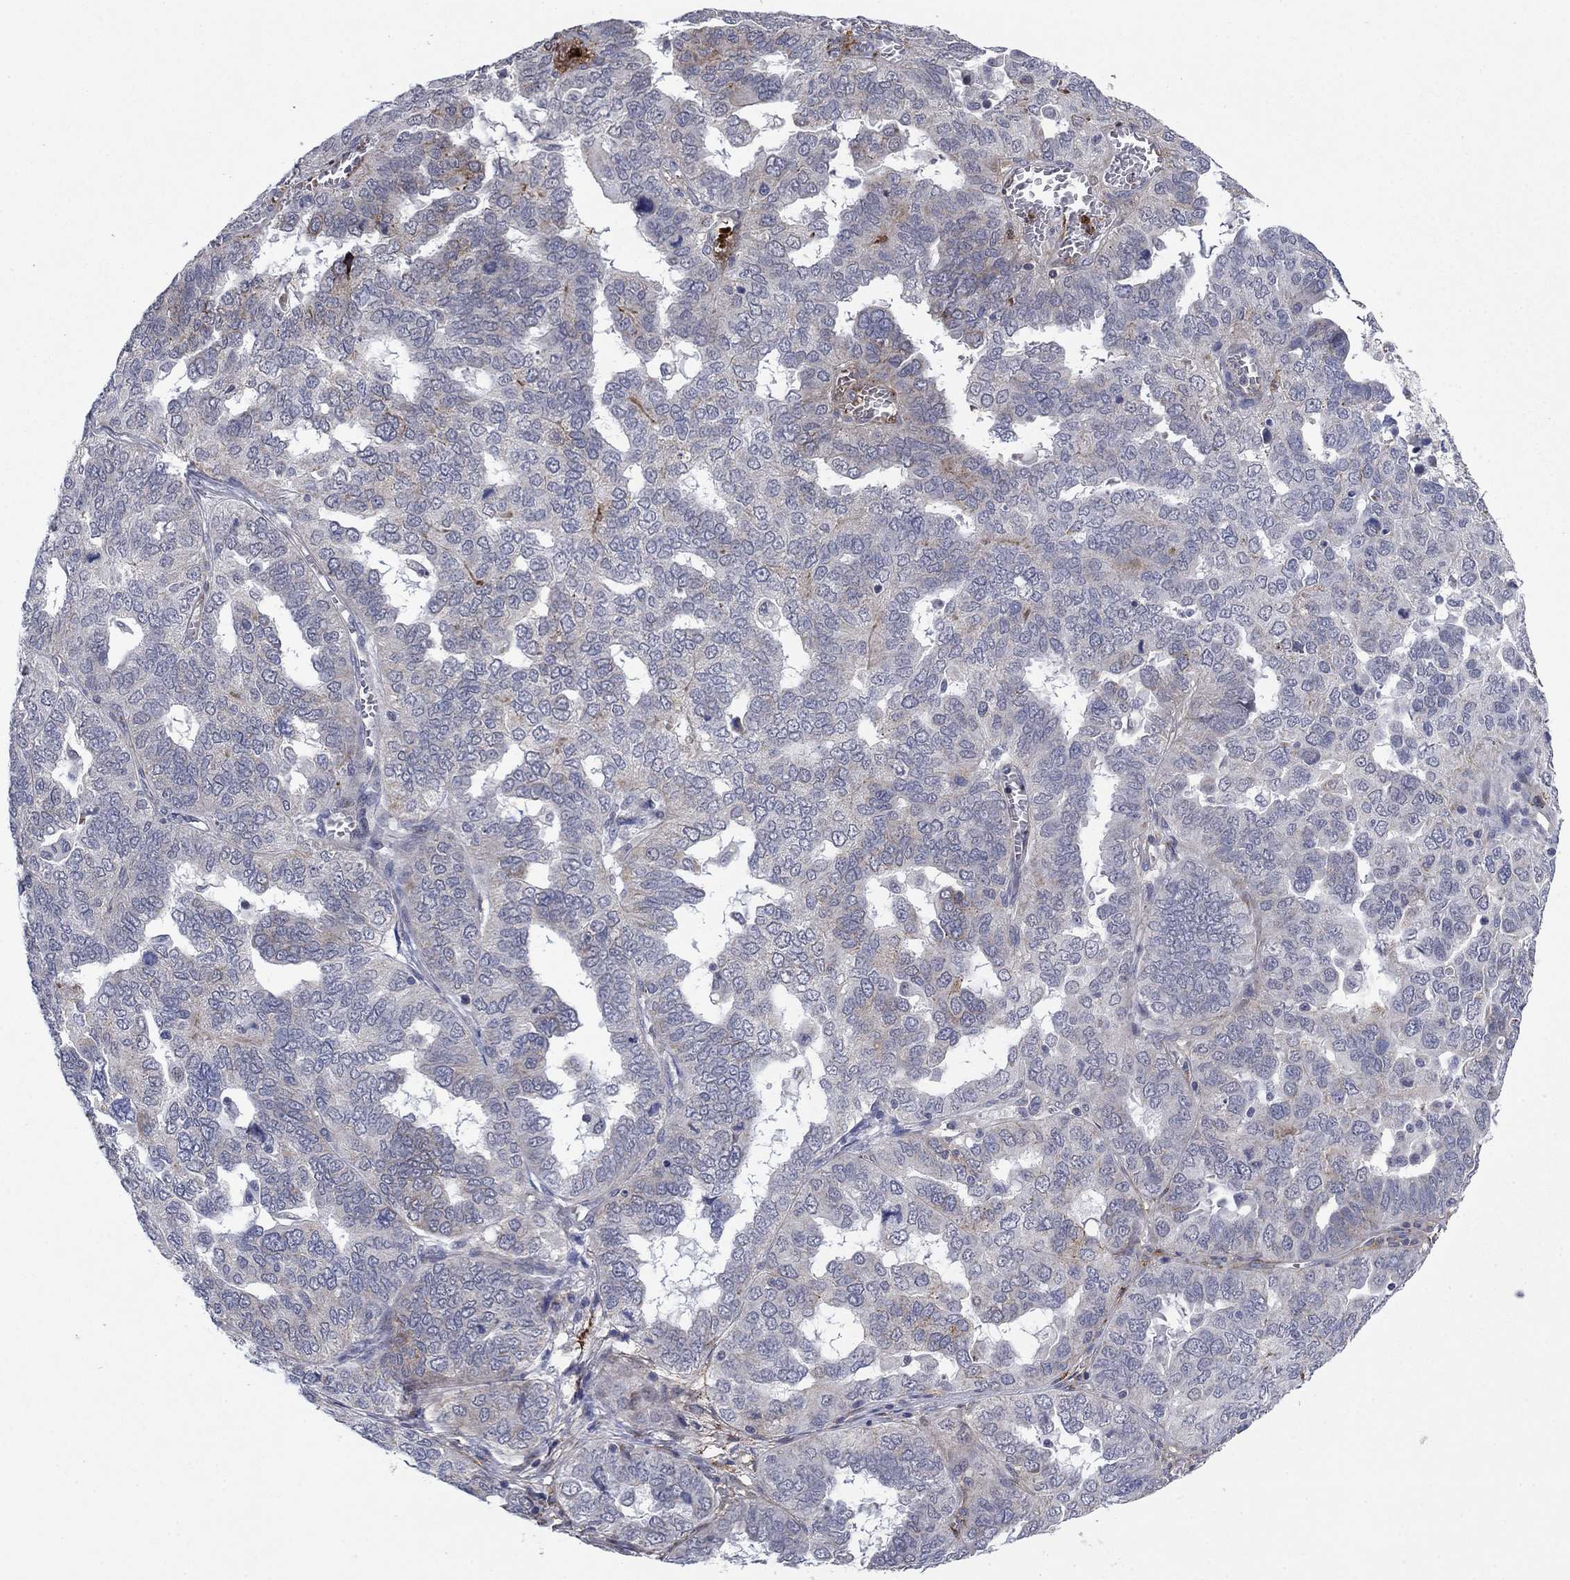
{"staining": {"intensity": "moderate", "quantity": "<25%", "location": "cytoplasmic/membranous"}, "tissue": "ovarian cancer", "cell_type": "Tumor cells", "image_type": "cancer", "snomed": [{"axis": "morphology", "description": "Carcinoma, endometroid"}, {"axis": "topography", "description": "Soft tissue"}, {"axis": "topography", "description": "Ovary"}], "caption": "DAB (3,3'-diaminobenzidine) immunohistochemical staining of human ovarian cancer (endometroid carcinoma) shows moderate cytoplasmic/membranous protein staining in about <25% of tumor cells. (Stains: DAB in brown, nuclei in blue, Microscopy: brightfield microscopy at high magnification).", "gene": "SDC1", "patient": {"sex": "female", "age": 52}}